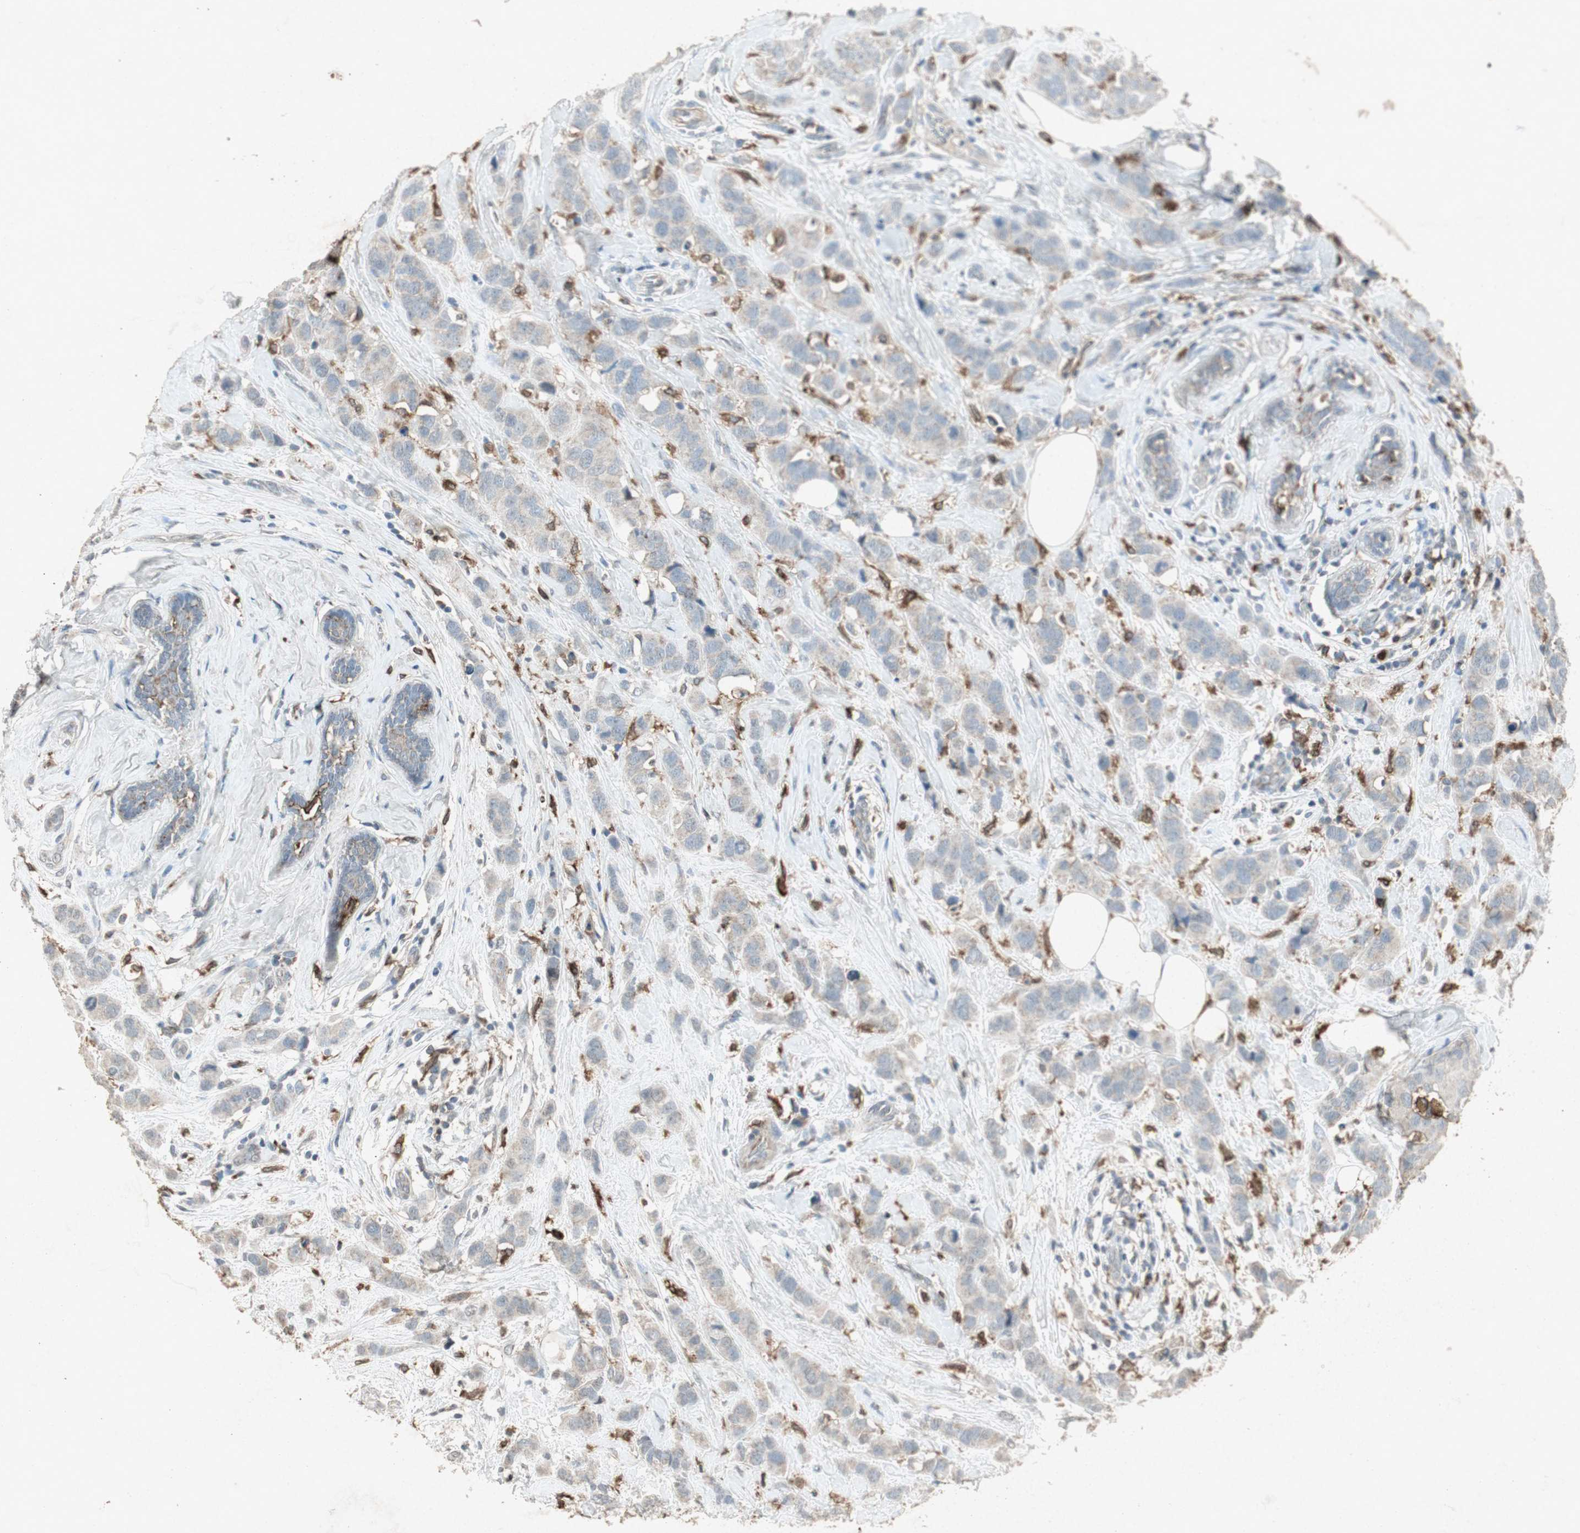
{"staining": {"intensity": "weak", "quantity": "25%-75%", "location": "cytoplasmic/membranous"}, "tissue": "breast cancer", "cell_type": "Tumor cells", "image_type": "cancer", "snomed": [{"axis": "morphology", "description": "Normal tissue, NOS"}, {"axis": "morphology", "description": "Duct carcinoma"}, {"axis": "topography", "description": "Breast"}], "caption": "Weak cytoplasmic/membranous expression is appreciated in approximately 25%-75% of tumor cells in breast cancer (intraductal carcinoma).", "gene": "TYROBP", "patient": {"sex": "female", "age": 50}}